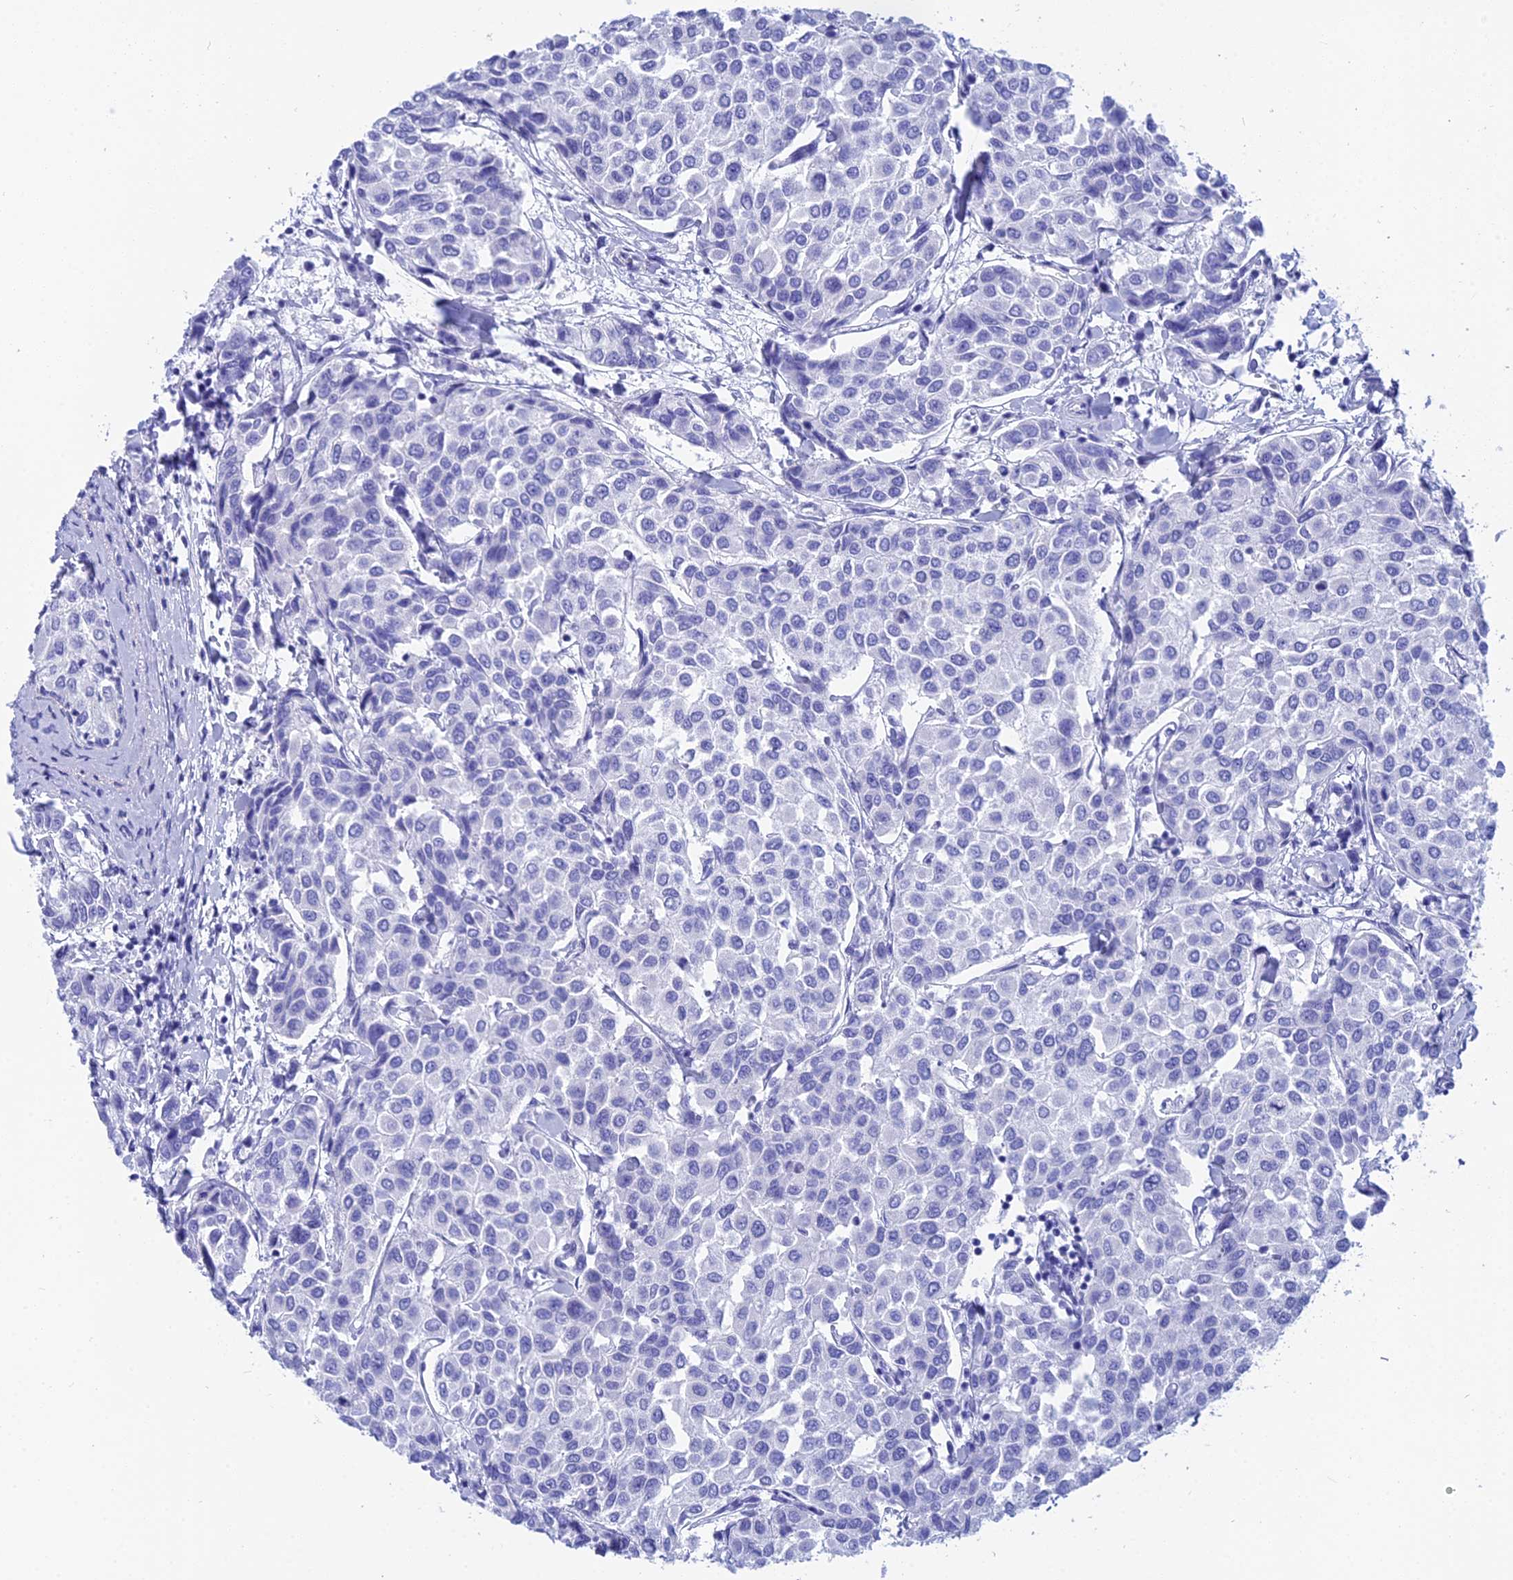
{"staining": {"intensity": "negative", "quantity": "none", "location": "none"}, "tissue": "breast cancer", "cell_type": "Tumor cells", "image_type": "cancer", "snomed": [{"axis": "morphology", "description": "Duct carcinoma"}, {"axis": "topography", "description": "Breast"}], "caption": "An IHC image of breast cancer (infiltrating ductal carcinoma) is shown. There is no staining in tumor cells of breast cancer (infiltrating ductal carcinoma).", "gene": "TEX101", "patient": {"sex": "female", "age": 55}}